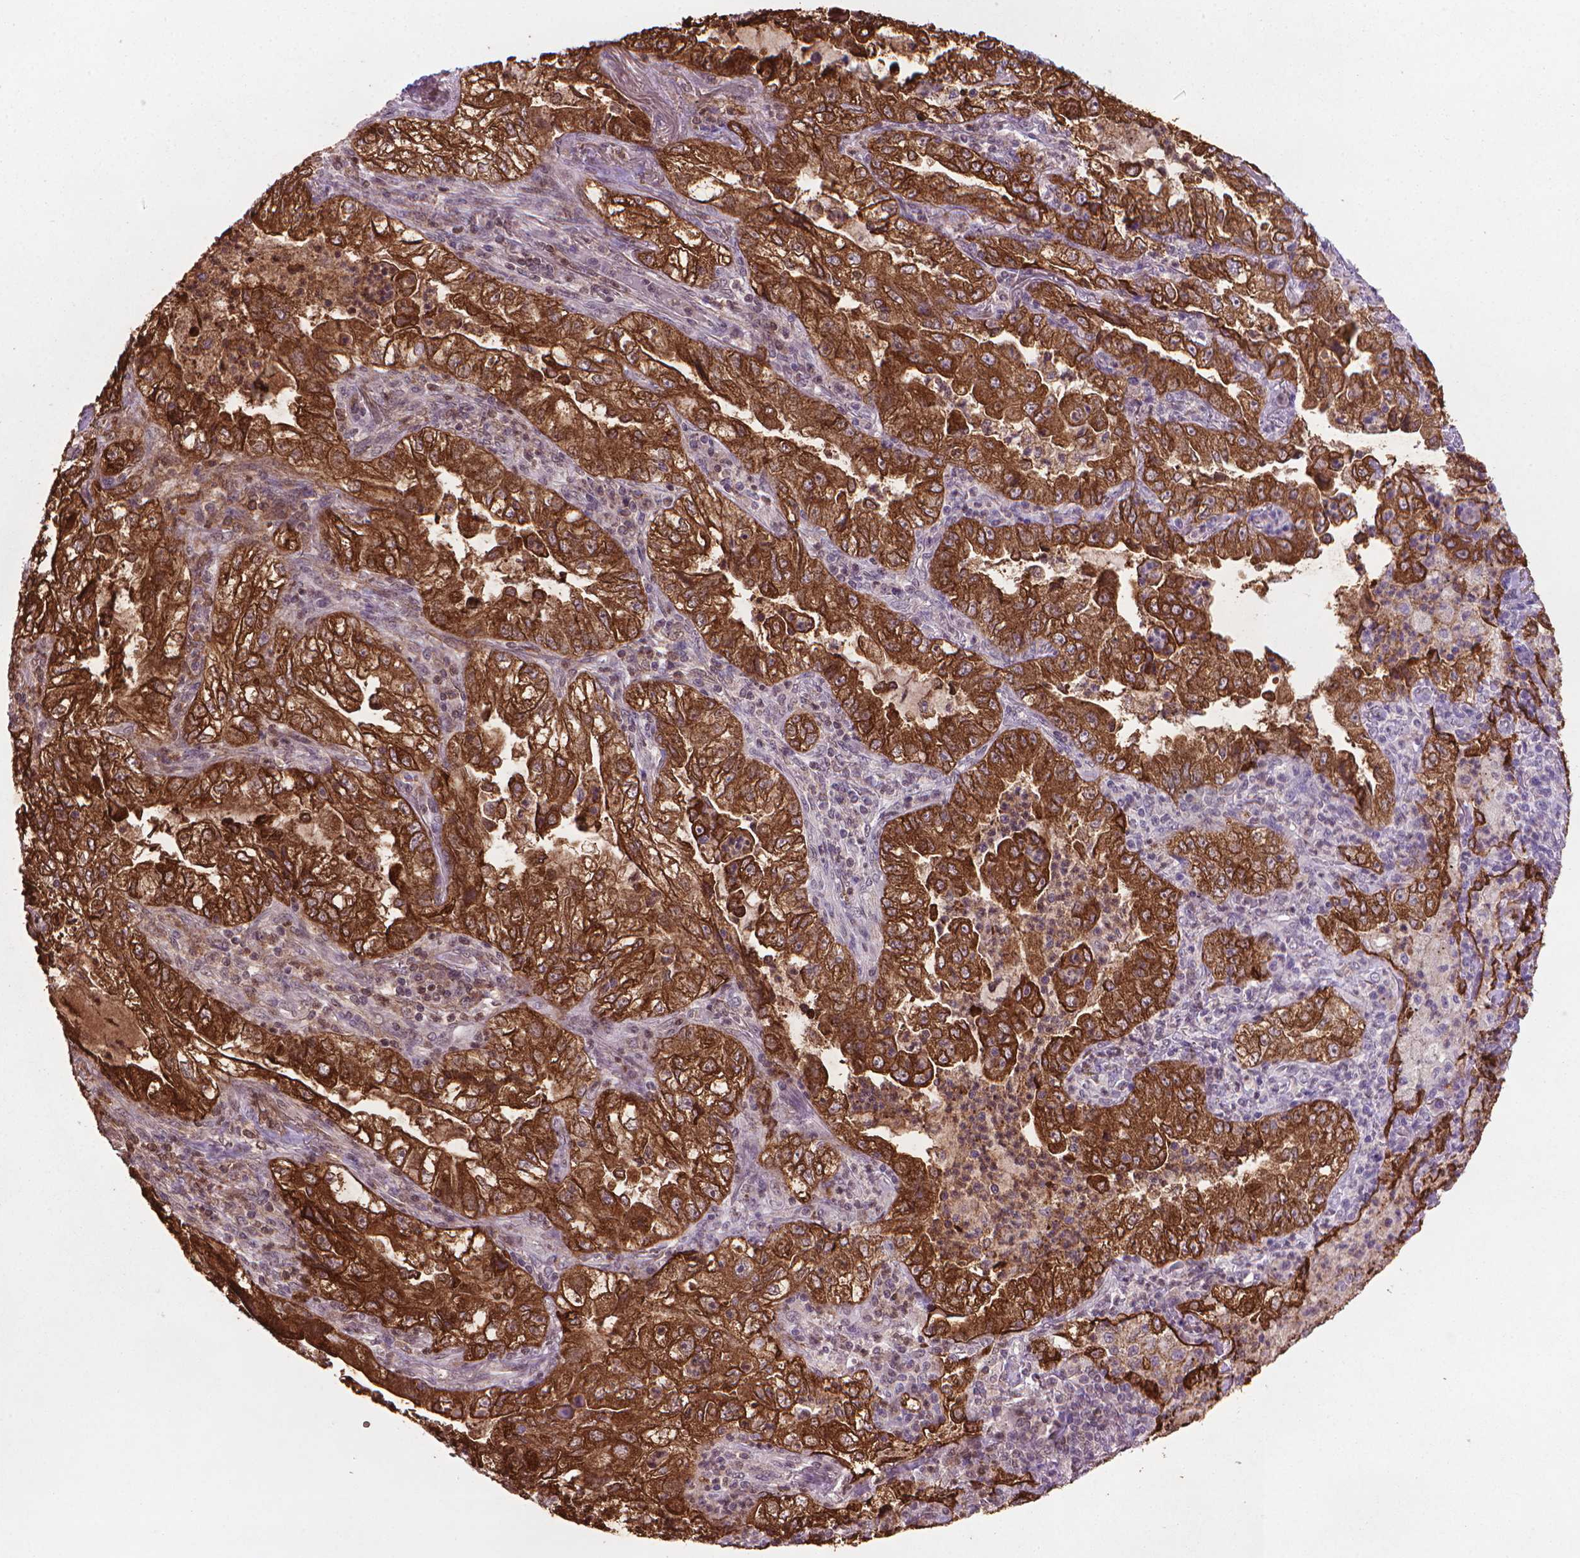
{"staining": {"intensity": "strong", "quantity": ">75%", "location": "cytoplasmic/membranous"}, "tissue": "lung cancer", "cell_type": "Tumor cells", "image_type": "cancer", "snomed": [{"axis": "morphology", "description": "Adenocarcinoma, NOS"}, {"axis": "topography", "description": "Lung"}], "caption": "There is high levels of strong cytoplasmic/membranous positivity in tumor cells of lung adenocarcinoma, as demonstrated by immunohistochemical staining (brown color).", "gene": "MUC1", "patient": {"sex": "female", "age": 73}}